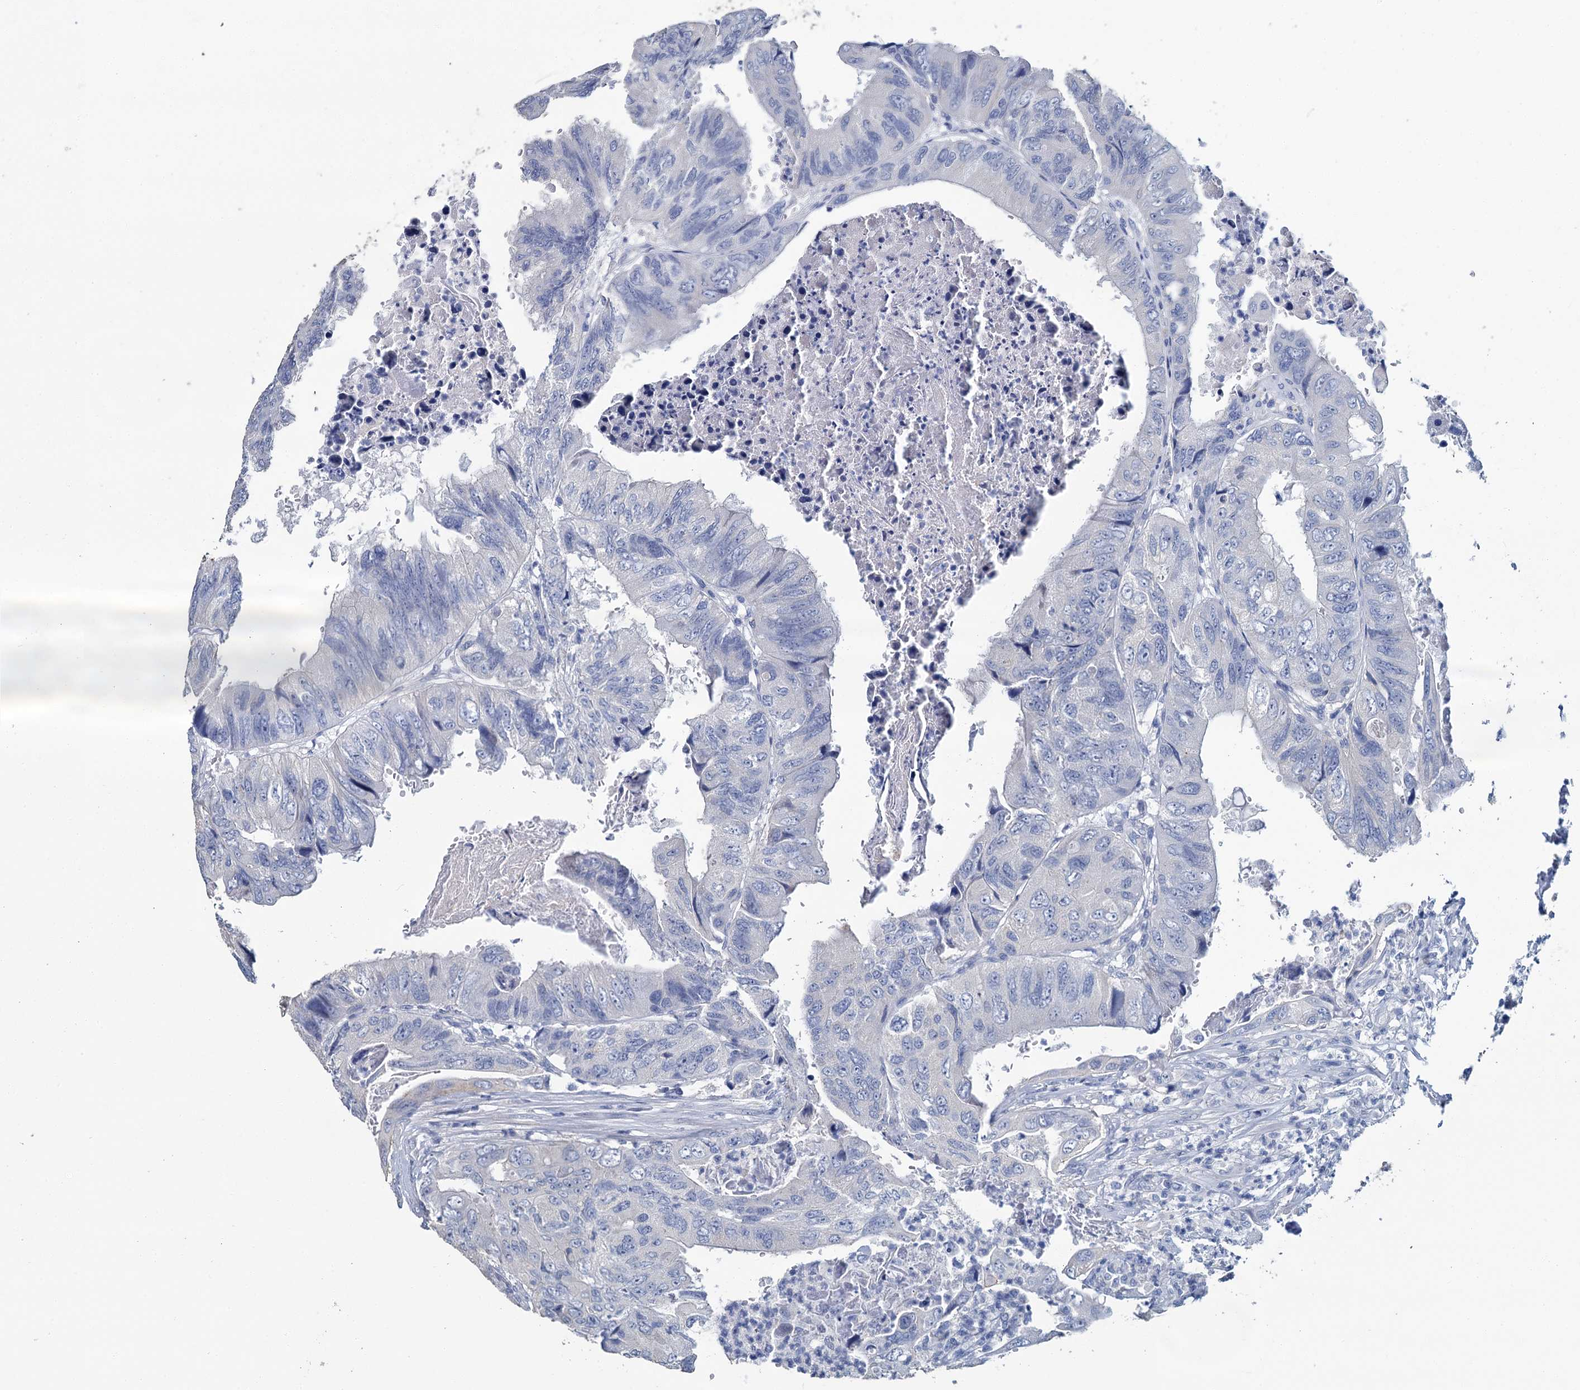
{"staining": {"intensity": "negative", "quantity": "none", "location": "none"}, "tissue": "colorectal cancer", "cell_type": "Tumor cells", "image_type": "cancer", "snomed": [{"axis": "morphology", "description": "Adenocarcinoma, NOS"}, {"axis": "topography", "description": "Rectum"}], "caption": "Colorectal adenocarcinoma was stained to show a protein in brown. There is no significant staining in tumor cells. The staining was performed using DAB (3,3'-diaminobenzidine) to visualize the protein expression in brown, while the nuclei were stained in blue with hematoxylin (Magnification: 20x).", "gene": "SNCB", "patient": {"sex": "male", "age": 63}}